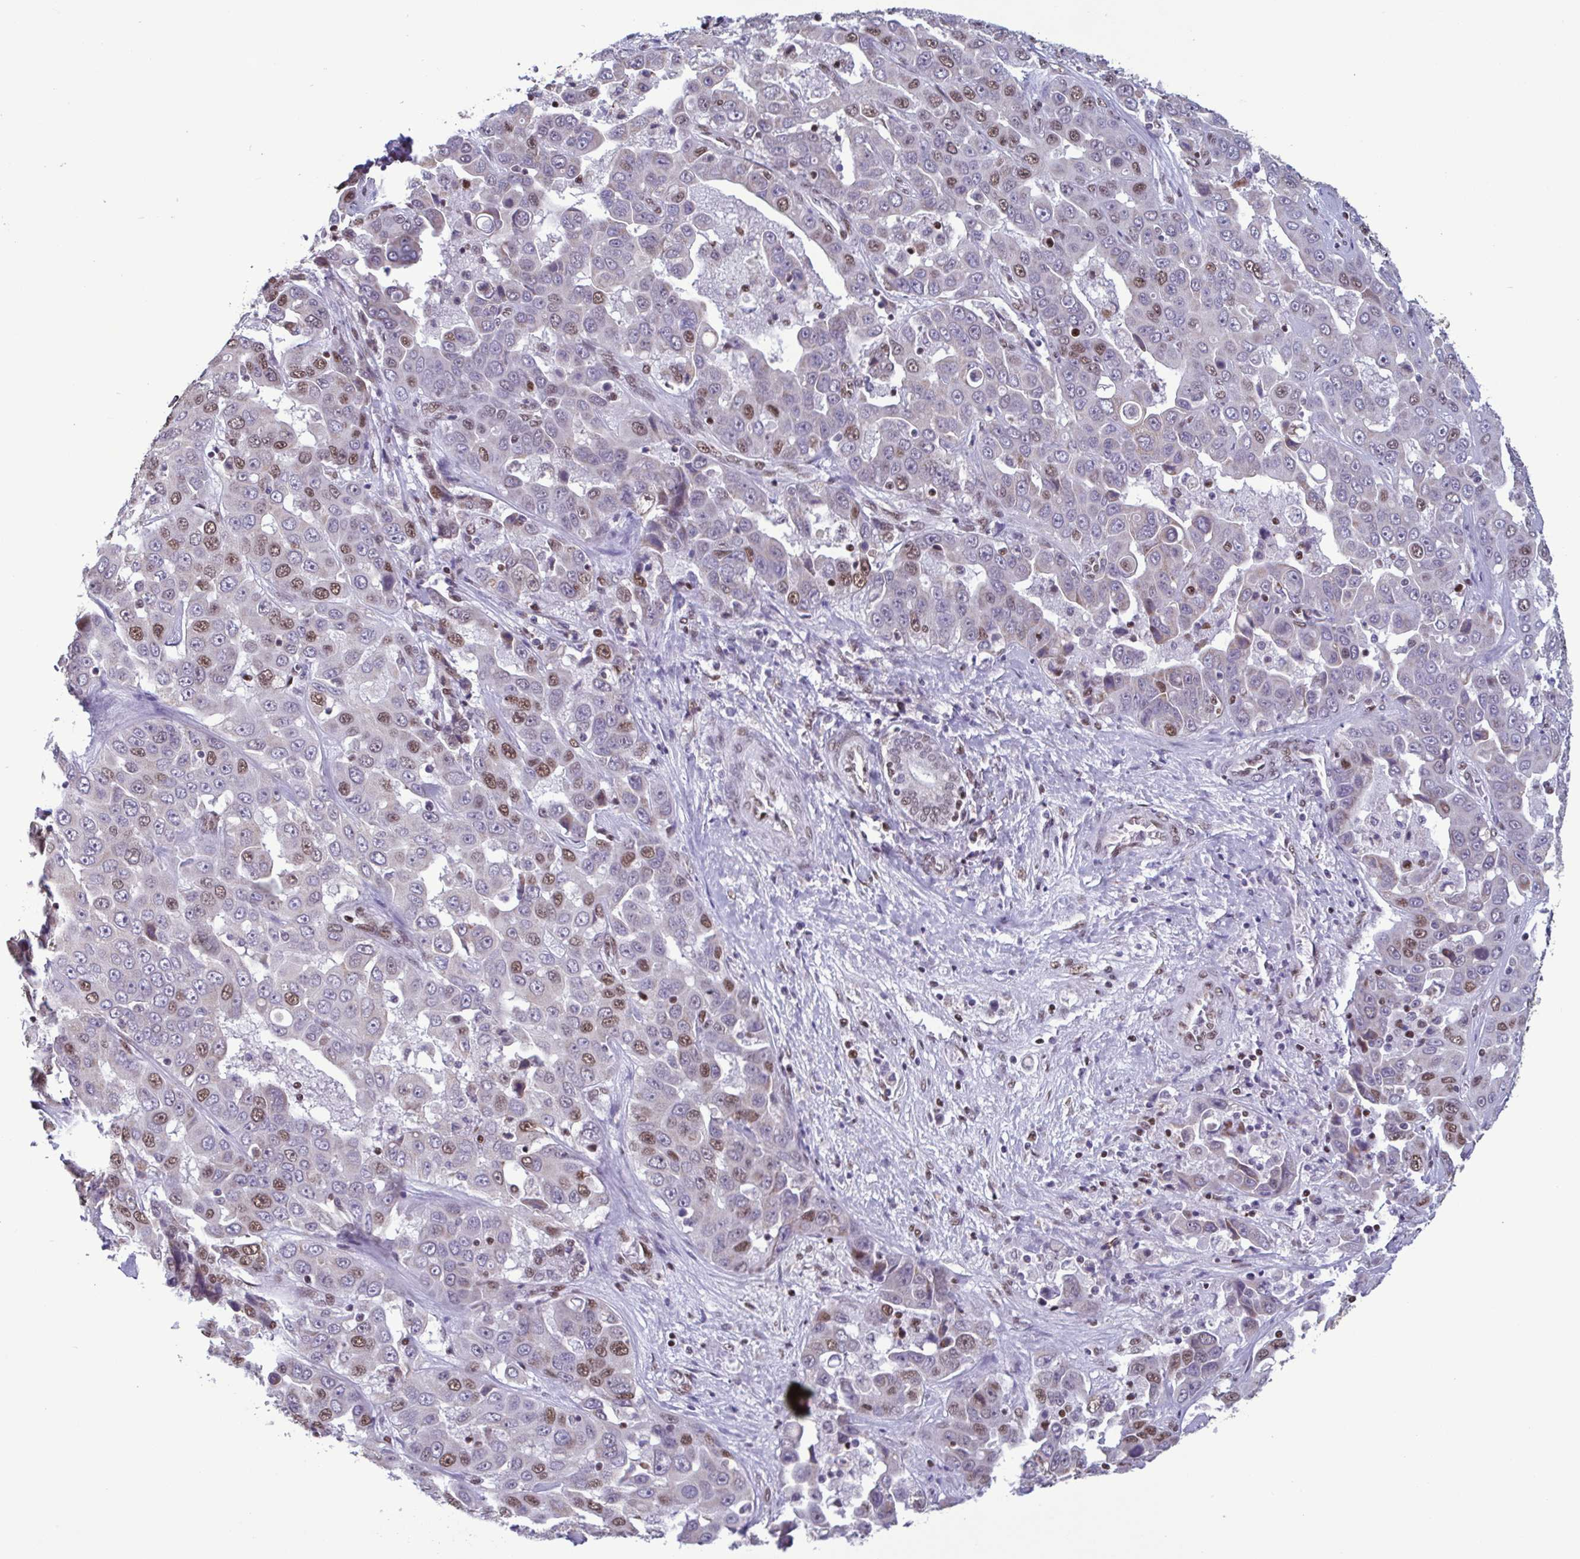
{"staining": {"intensity": "moderate", "quantity": "<25%", "location": "nuclear"}, "tissue": "liver cancer", "cell_type": "Tumor cells", "image_type": "cancer", "snomed": [{"axis": "morphology", "description": "Cholangiocarcinoma"}, {"axis": "topography", "description": "Liver"}], "caption": "A high-resolution photomicrograph shows immunohistochemistry (IHC) staining of liver cancer (cholangiocarcinoma), which shows moderate nuclear positivity in about <25% of tumor cells.", "gene": "TIMM21", "patient": {"sex": "female", "age": 52}}